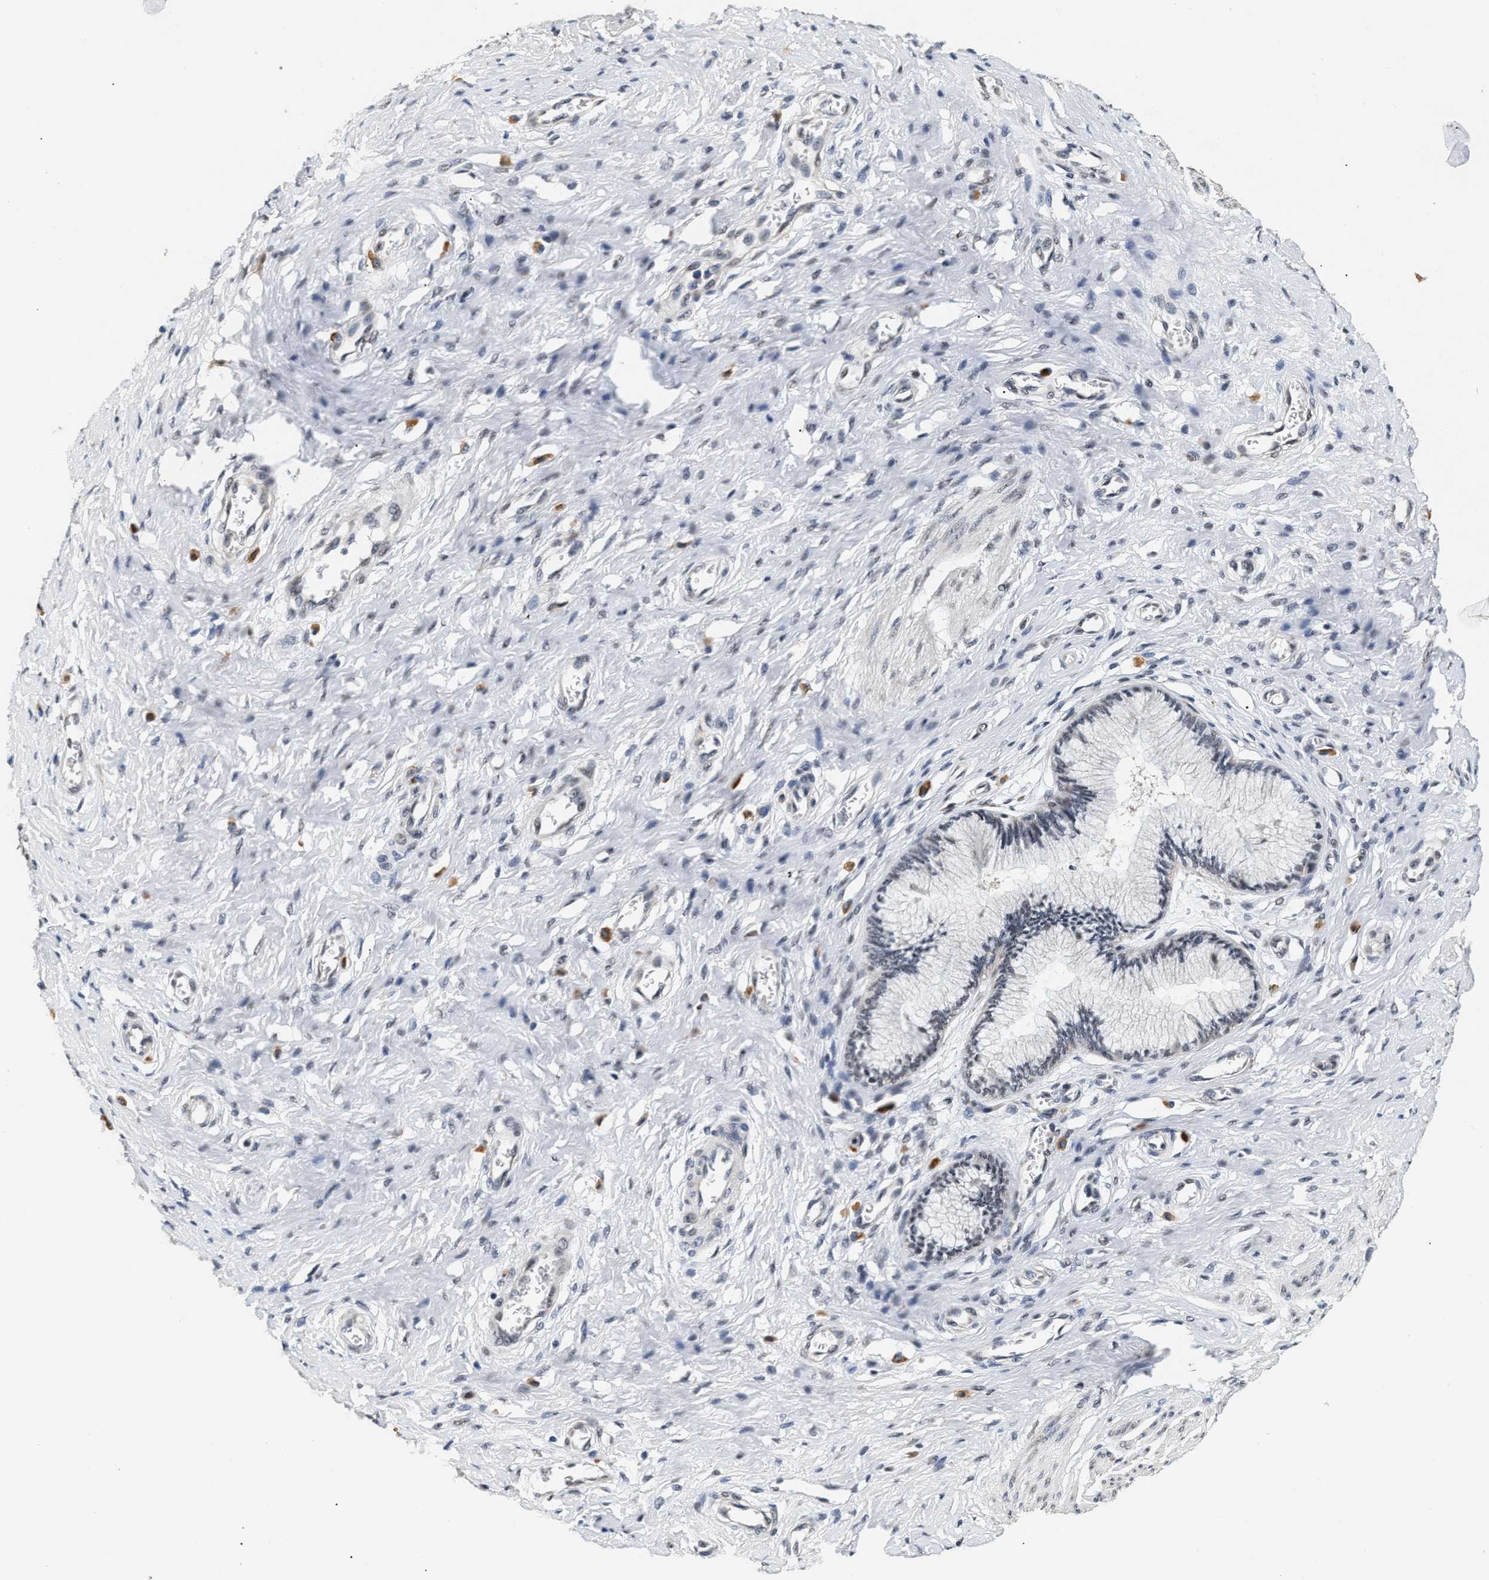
{"staining": {"intensity": "negative", "quantity": "none", "location": "none"}, "tissue": "cervix", "cell_type": "Glandular cells", "image_type": "normal", "snomed": [{"axis": "morphology", "description": "Normal tissue, NOS"}, {"axis": "topography", "description": "Cervix"}], "caption": "Immunohistochemistry (IHC) photomicrograph of normal cervix: human cervix stained with DAB (3,3'-diaminobenzidine) demonstrates no significant protein staining in glandular cells. (Brightfield microscopy of DAB (3,3'-diaminobenzidine) immunohistochemistry at high magnification).", "gene": "THOC1", "patient": {"sex": "female", "age": 55}}